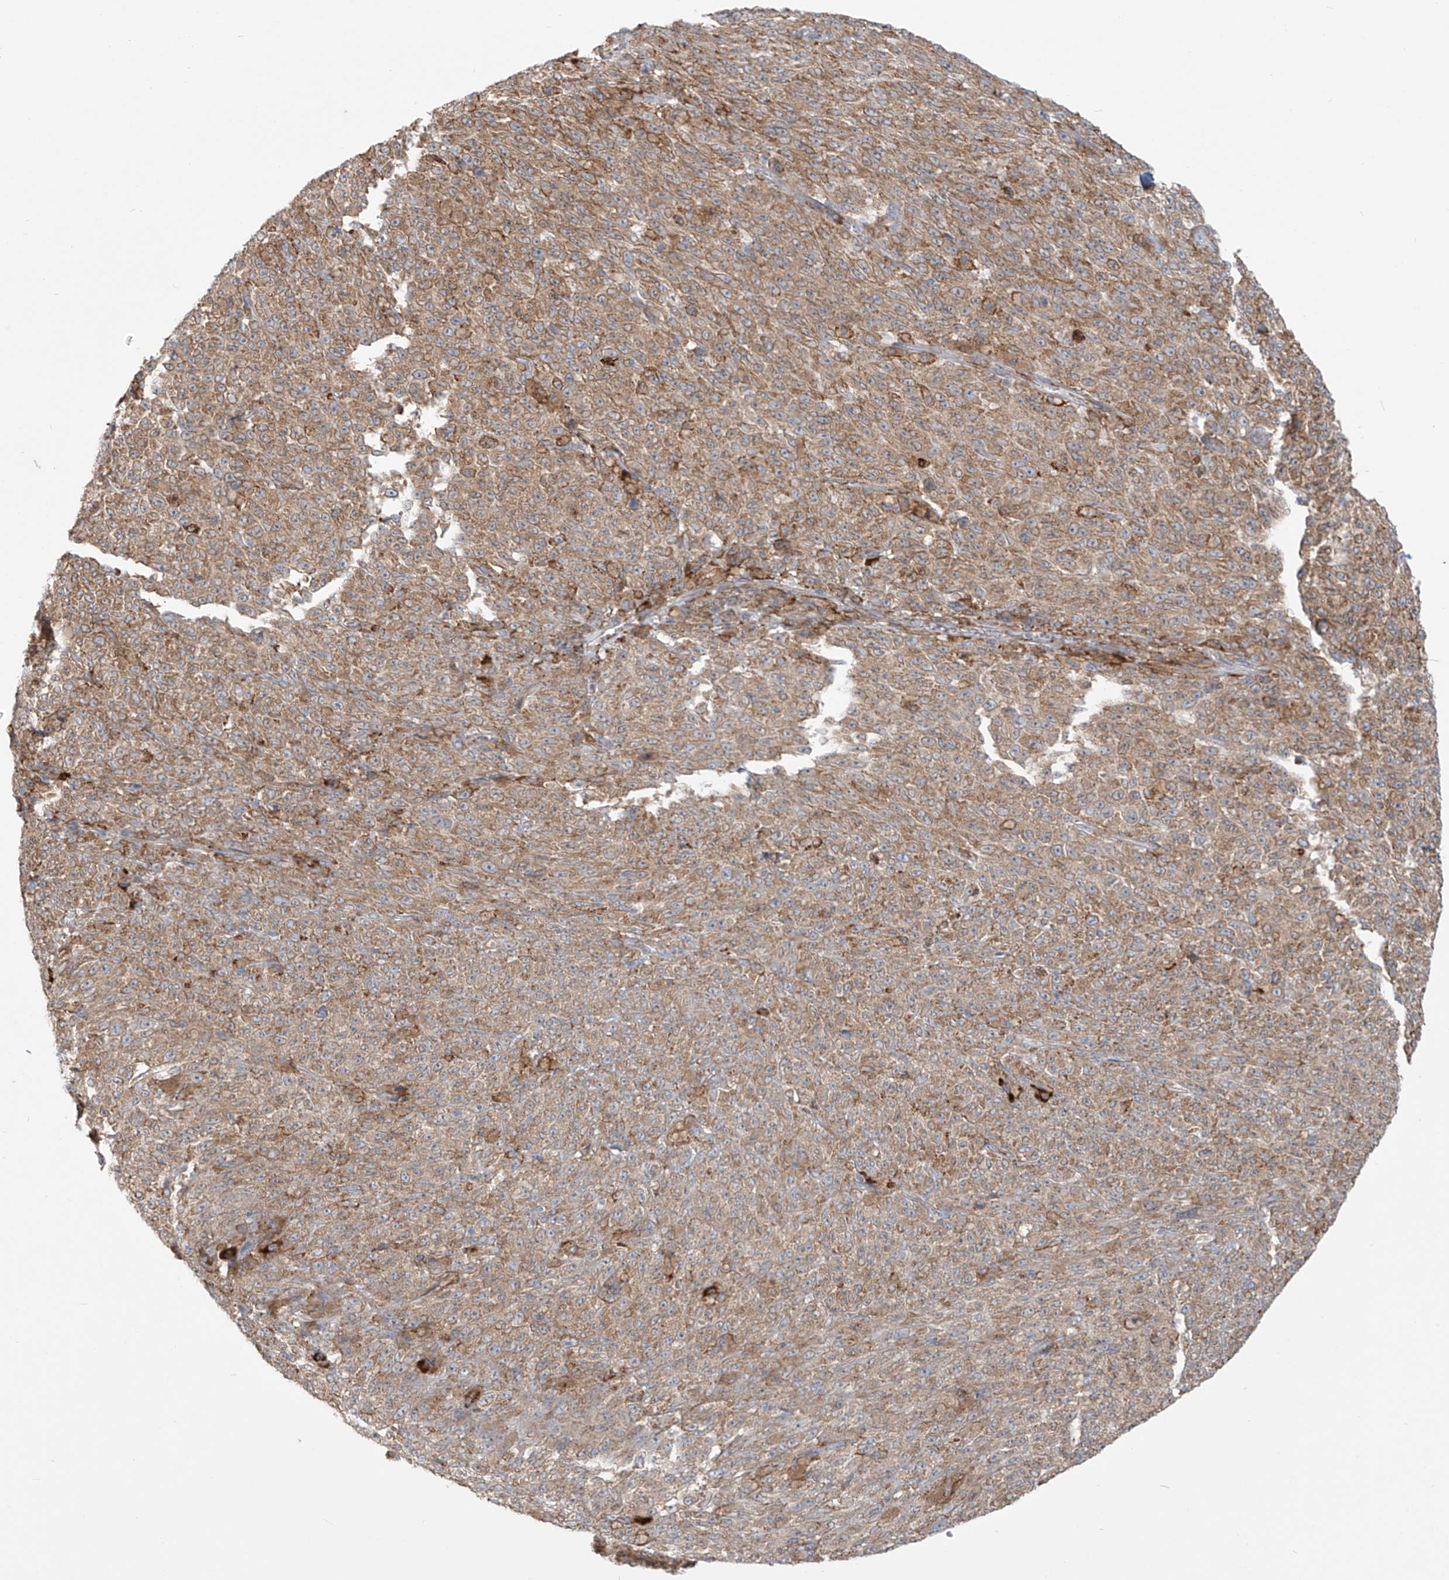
{"staining": {"intensity": "moderate", "quantity": ">75%", "location": "cytoplasmic/membranous"}, "tissue": "melanoma", "cell_type": "Tumor cells", "image_type": "cancer", "snomed": [{"axis": "morphology", "description": "Malignant melanoma, NOS"}, {"axis": "topography", "description": "Skin"}], "caption": "Brown immunohistochemical staining in malignant melanoma reveals moderate cytoplasmic/membranous staining in approximately >75% of tumor cells. (DAB IHC, brown staining for protein, blue staining for nuclei).", "gene": "KATNIP", "patient": {"sex": "female", "age": 82}}